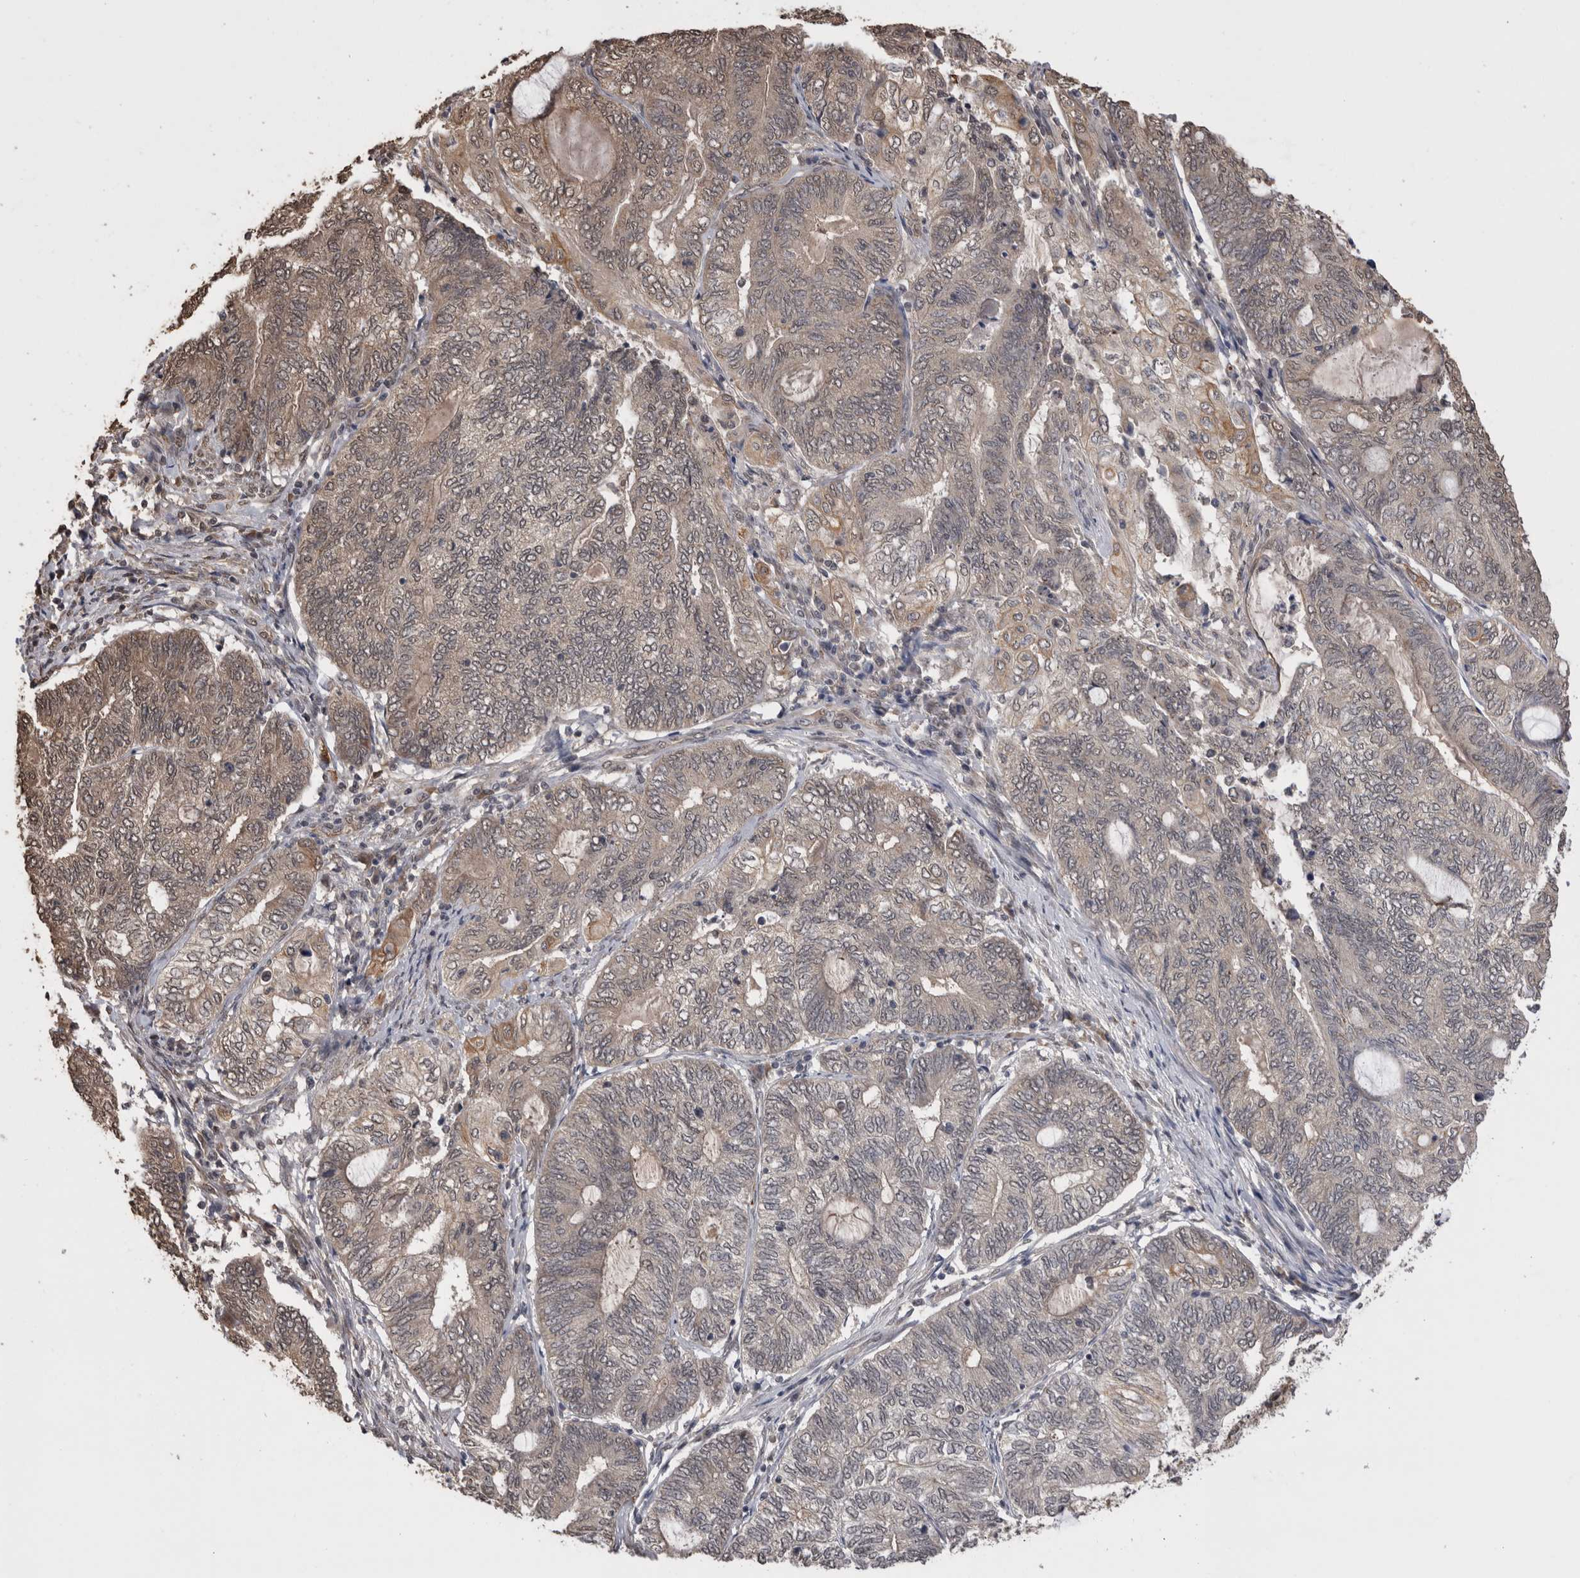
{"staining": {"intensity": "weak", "quantity": "25%-75%", "location": "cytoplasmic/membranous"}, "tissue": "endometrial cancer", "cell_type": "Tumor cells", "image_type": "cancer", "snomed": [{"axis": "morphology", "description": "Adenocarcinoma, NOS"}, {"axis": "topography", "description": "Uterus"}, {"axis": "topography", "description": "Endometrium"}], "caption": "Tumor cells demonstrate low levels of weak cytoplasmic/membranous positivity in approximately 25%-75% of cells in human endometrial cancer (adenocarcinoma). (IHC, brightfield microscopy, high magnification).", "gene": "PAK4", "patient": {"sex": "female", "age": 70}}